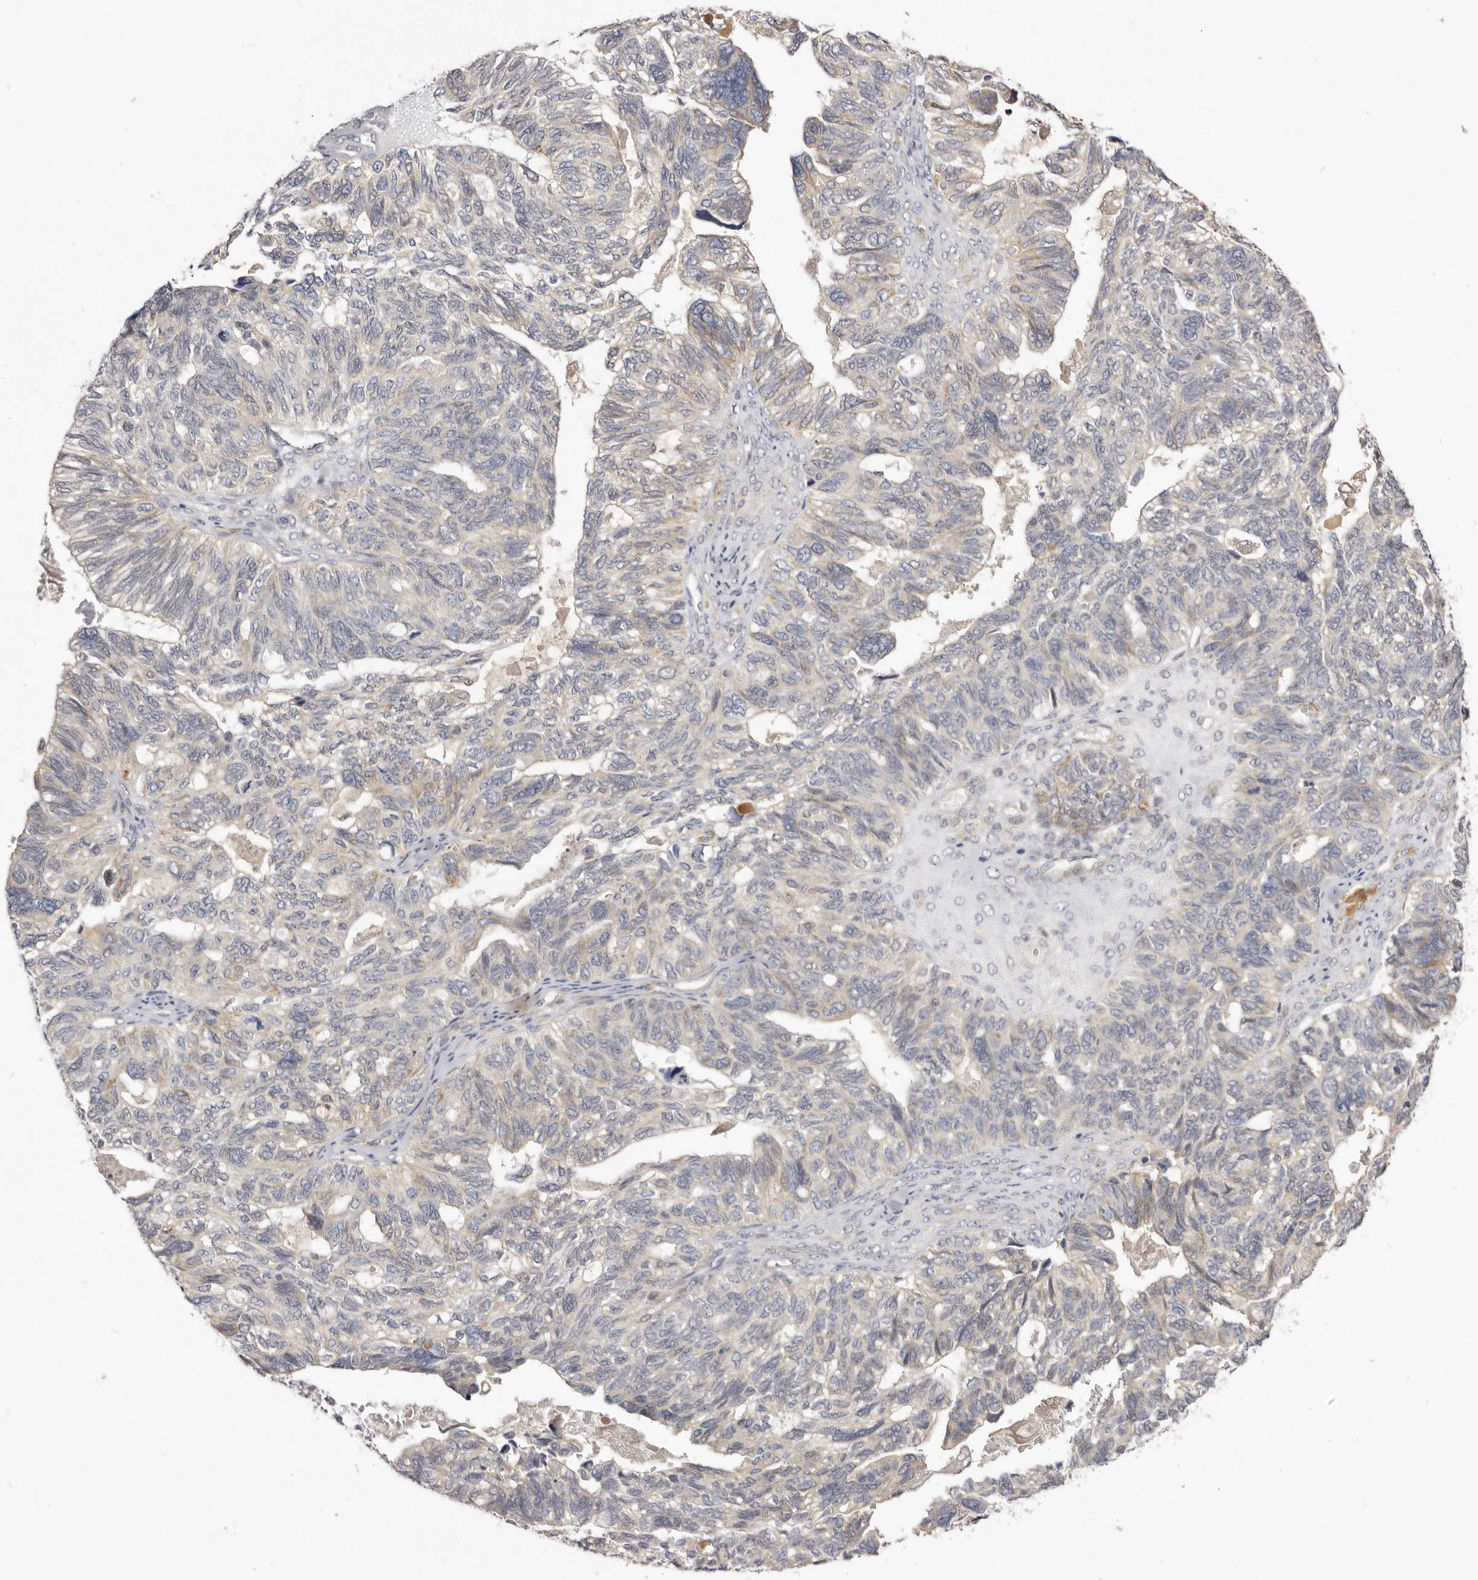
{"staining": {"intensity": "negative", "quantity": "none", "location": "none"}, "tissue": "ovarian cancer", "cell_type": "Tumor cells", "image_type": "cancer", "snomed": [{"axis": "morphology", "description": "Cystadenocarcinoma, serous, NOS"}, {"axis": "topography", "description": "Ovary"}], "caption": "There is no significant positivity in tumor cells of ovarian cancer. (DAB immunohistochemistry (IHC) with hematoxylin counter stain).", "gene": "ADAMTS9", "patient": {"sex": "female", "age": 79}}